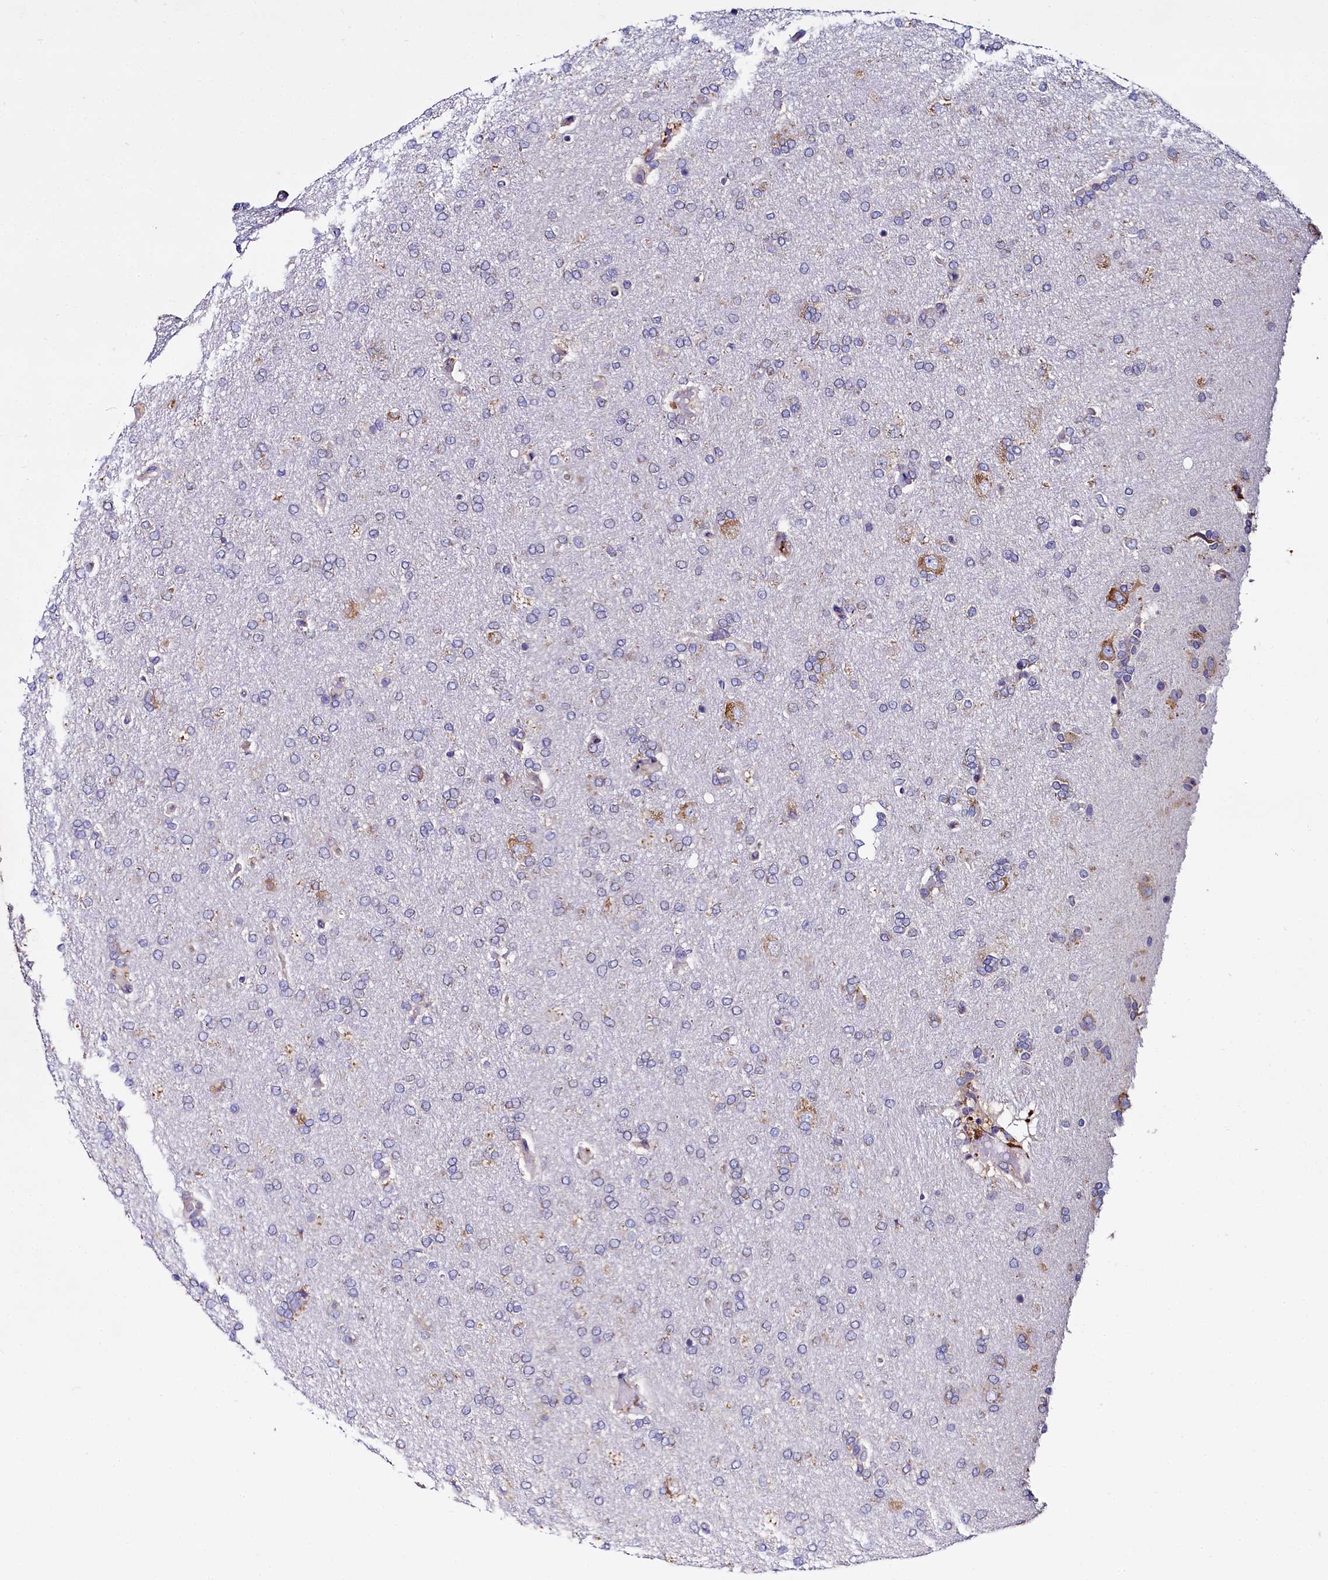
{"staining": {"intensity": "negative", "quantity": "none", "location": "none"}, "tissue": "glioma", "cell_type": "Tumor cells", "image_type": "cancer", "snomed": [{"axis": "morphology", "description": "Glioma, malignant, High grade"}, {"axis": "topography", "description": "Brain"}], "caption": "Histopathology image shows no significant protein expression in tumor cells of malignant glioma (high-grade). (DAB IHC visualized using brightfield microscopy, high magnification).", "gene": "QARS1", "patient": {"sex": "male", "age": 72}}